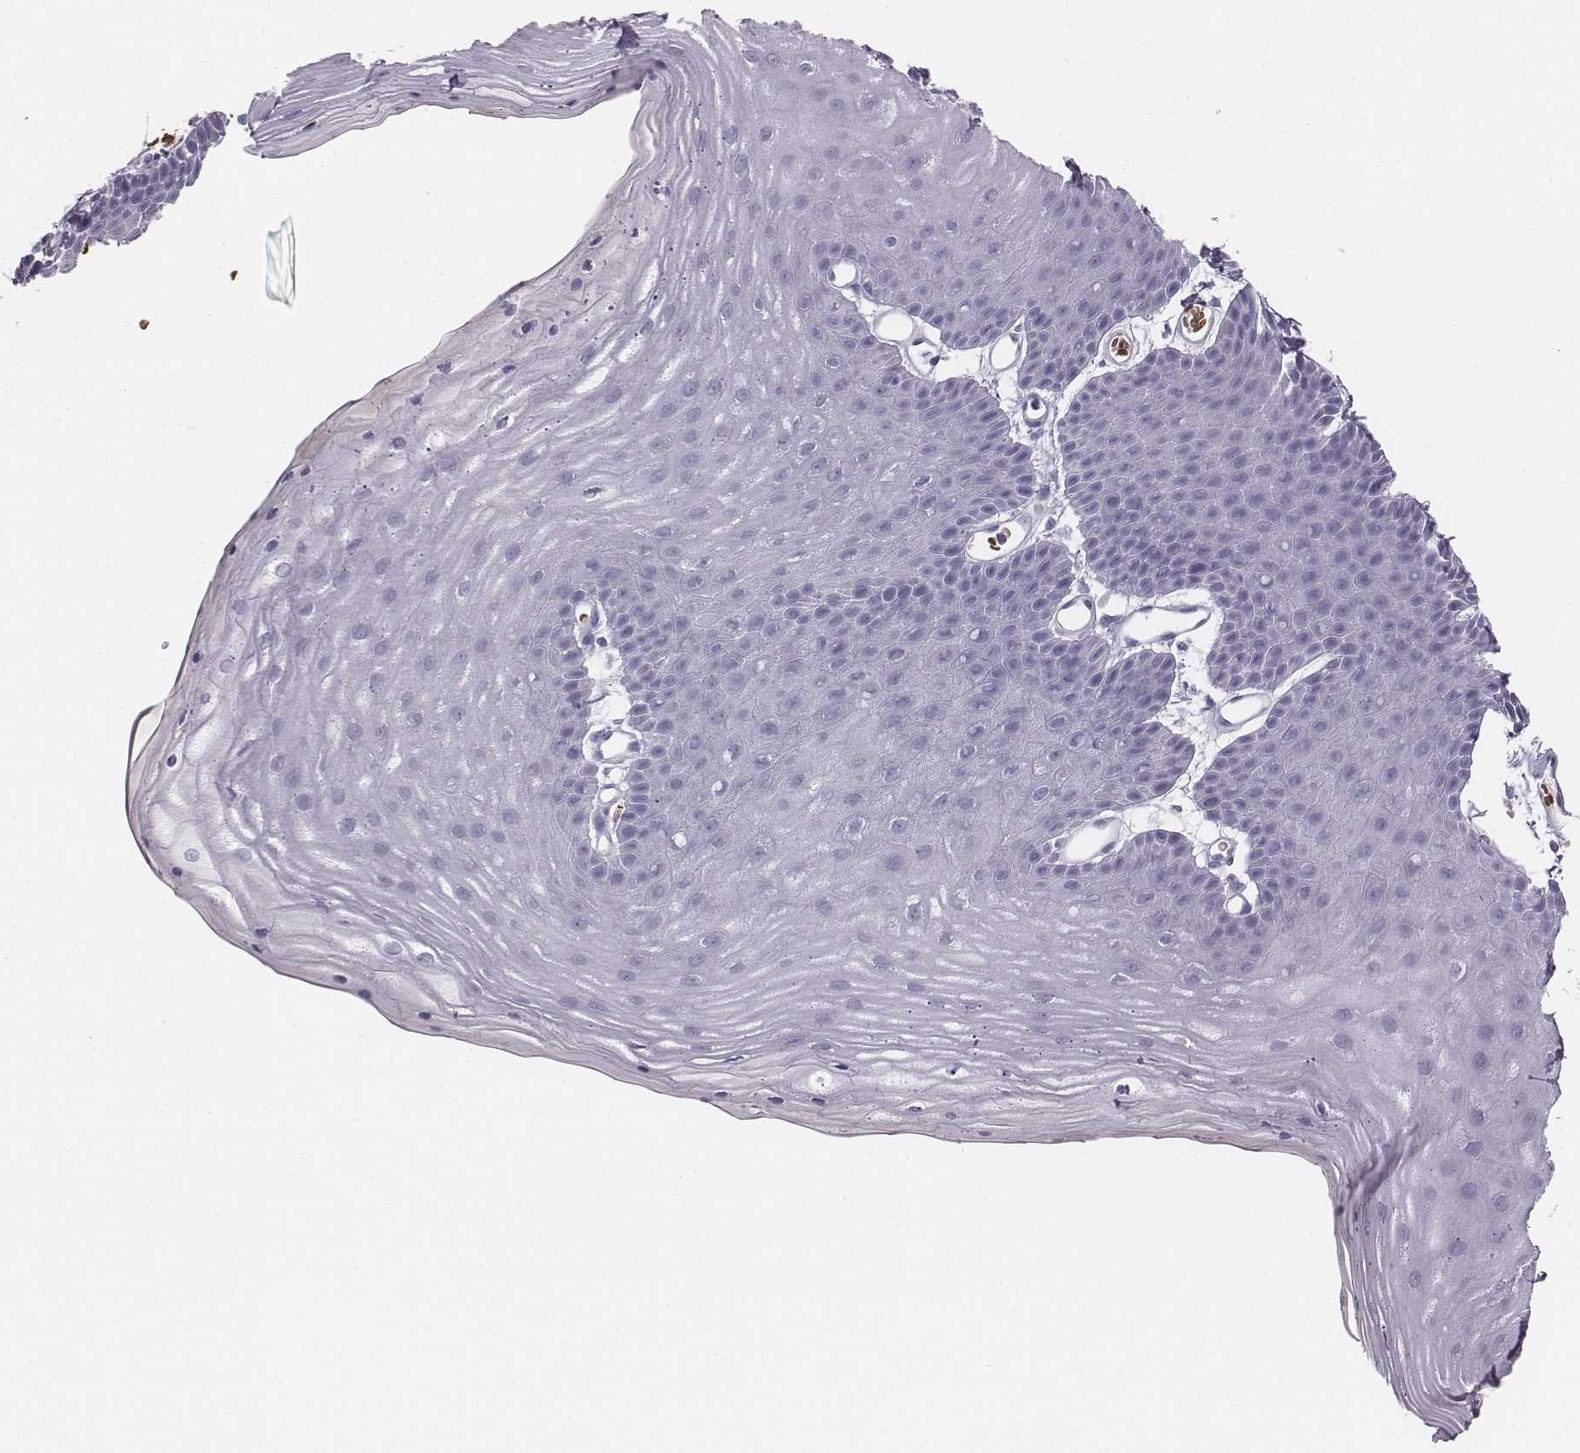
{"staining": {"intensity": "negative", "quantity": "none", "location": "none"}, "tissue": "skin", "cell_type": "Epidermal cells", "image_type": "normal", "snomed": [{"axis": "morphology", "description": "Normal tissue, NOS"}, {"axis": "topography", "description": "Anal"}], "caption": "This is an IHC image of unremarkable skin. There is no positivity in epidermal cells.", "gene": "HBZ", "patient": {"sex": "male", "age": 53}}